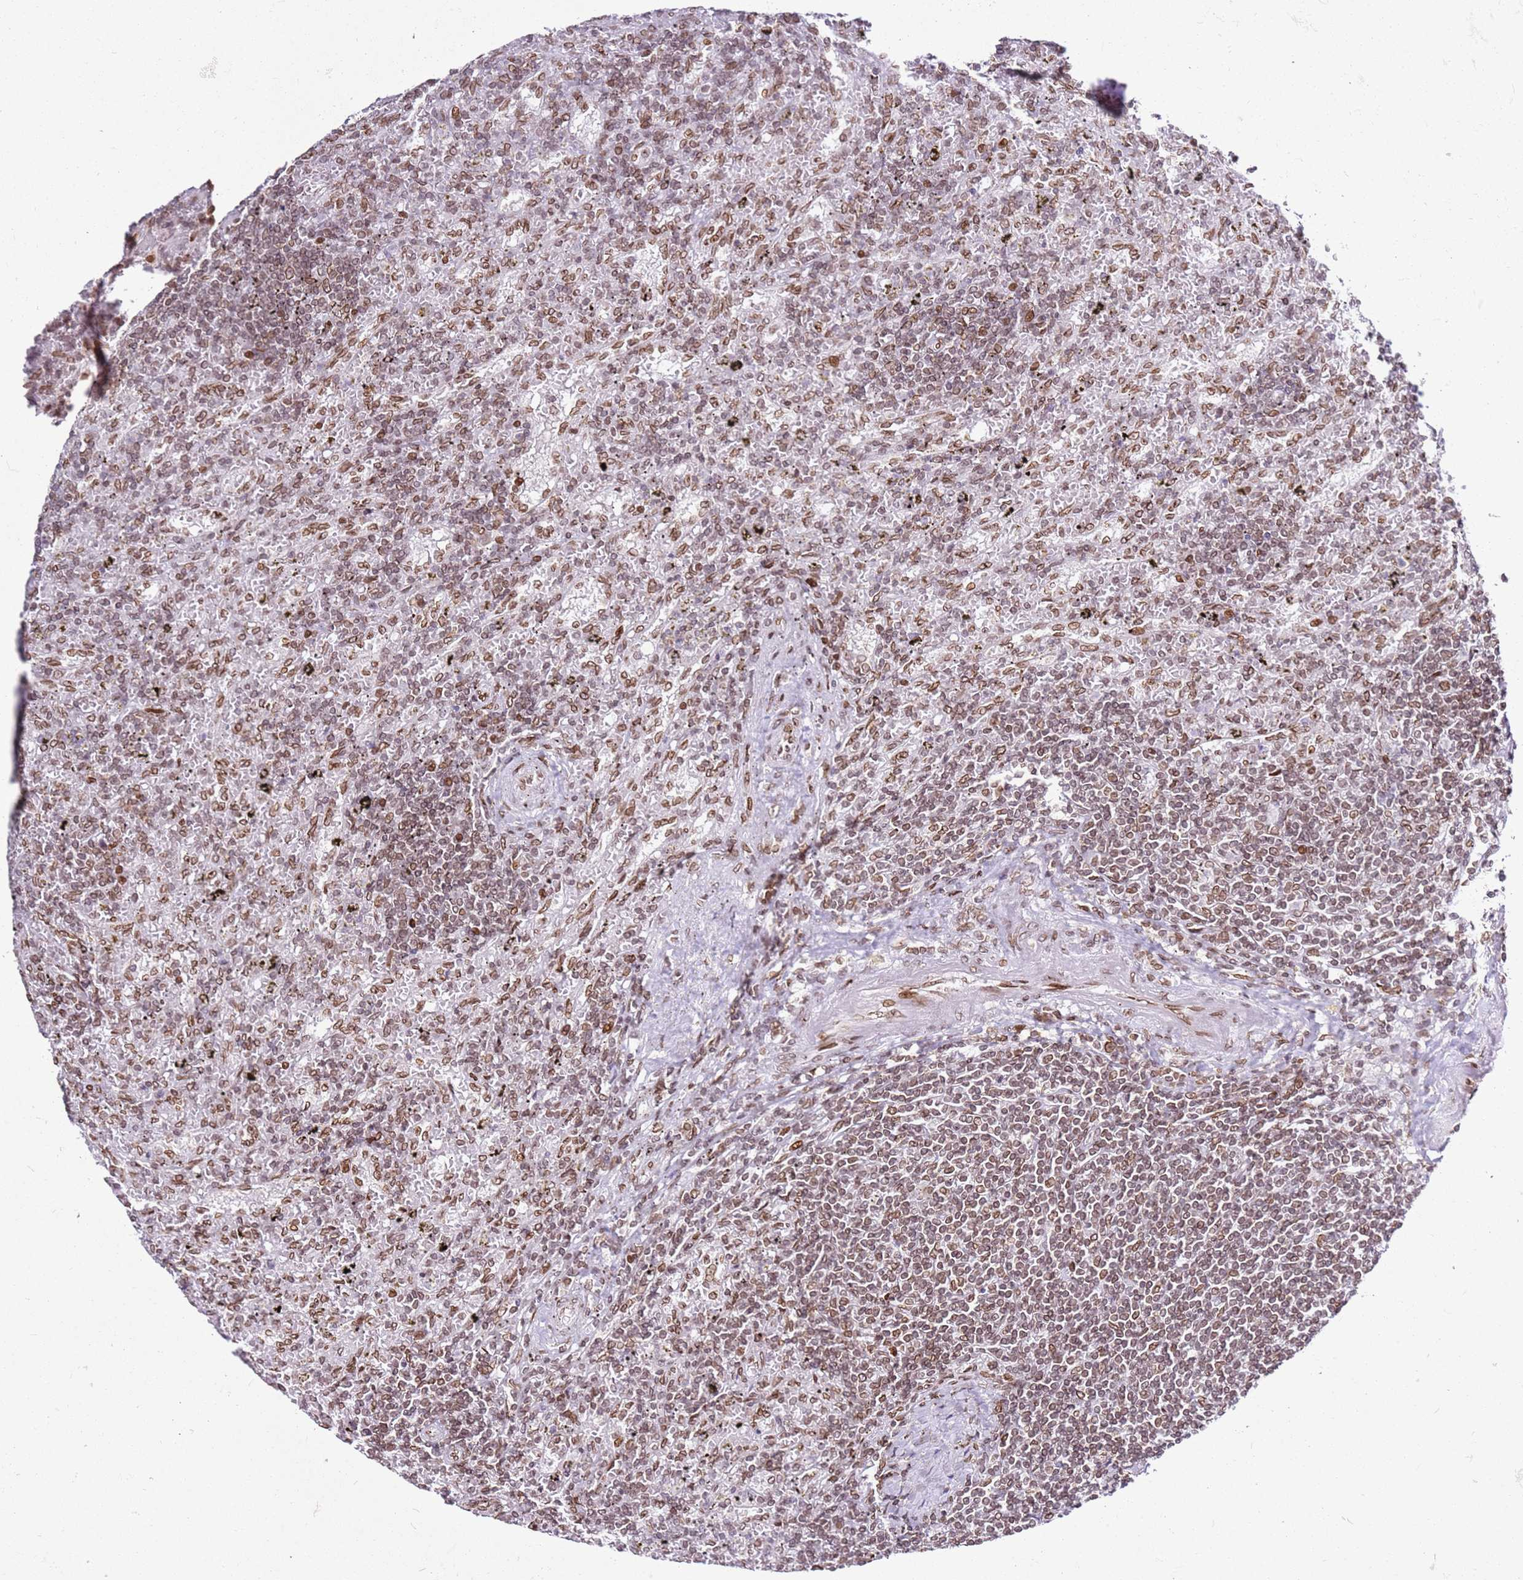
{"staining": {"intensity": "moderate", "quantity": ">75%", "location": "cytoplasmic/membranous,nuclear"}, "tissue": "lymphoma", "cell_type": "Tumor cells", "image_type": "cancer", "snomed": [{"axis": "morphology", "description": "Malignant lymphoma, non-Hodgkin's type, Low grade"}, {"axis": "topography", "description": "Spleen"}], "caption": "Human lymphoma stained with a protein marker reveals moderate staining in tumor cells.", "gene": "POU6F1", "patient": {"sex": "male", "age": 76}}